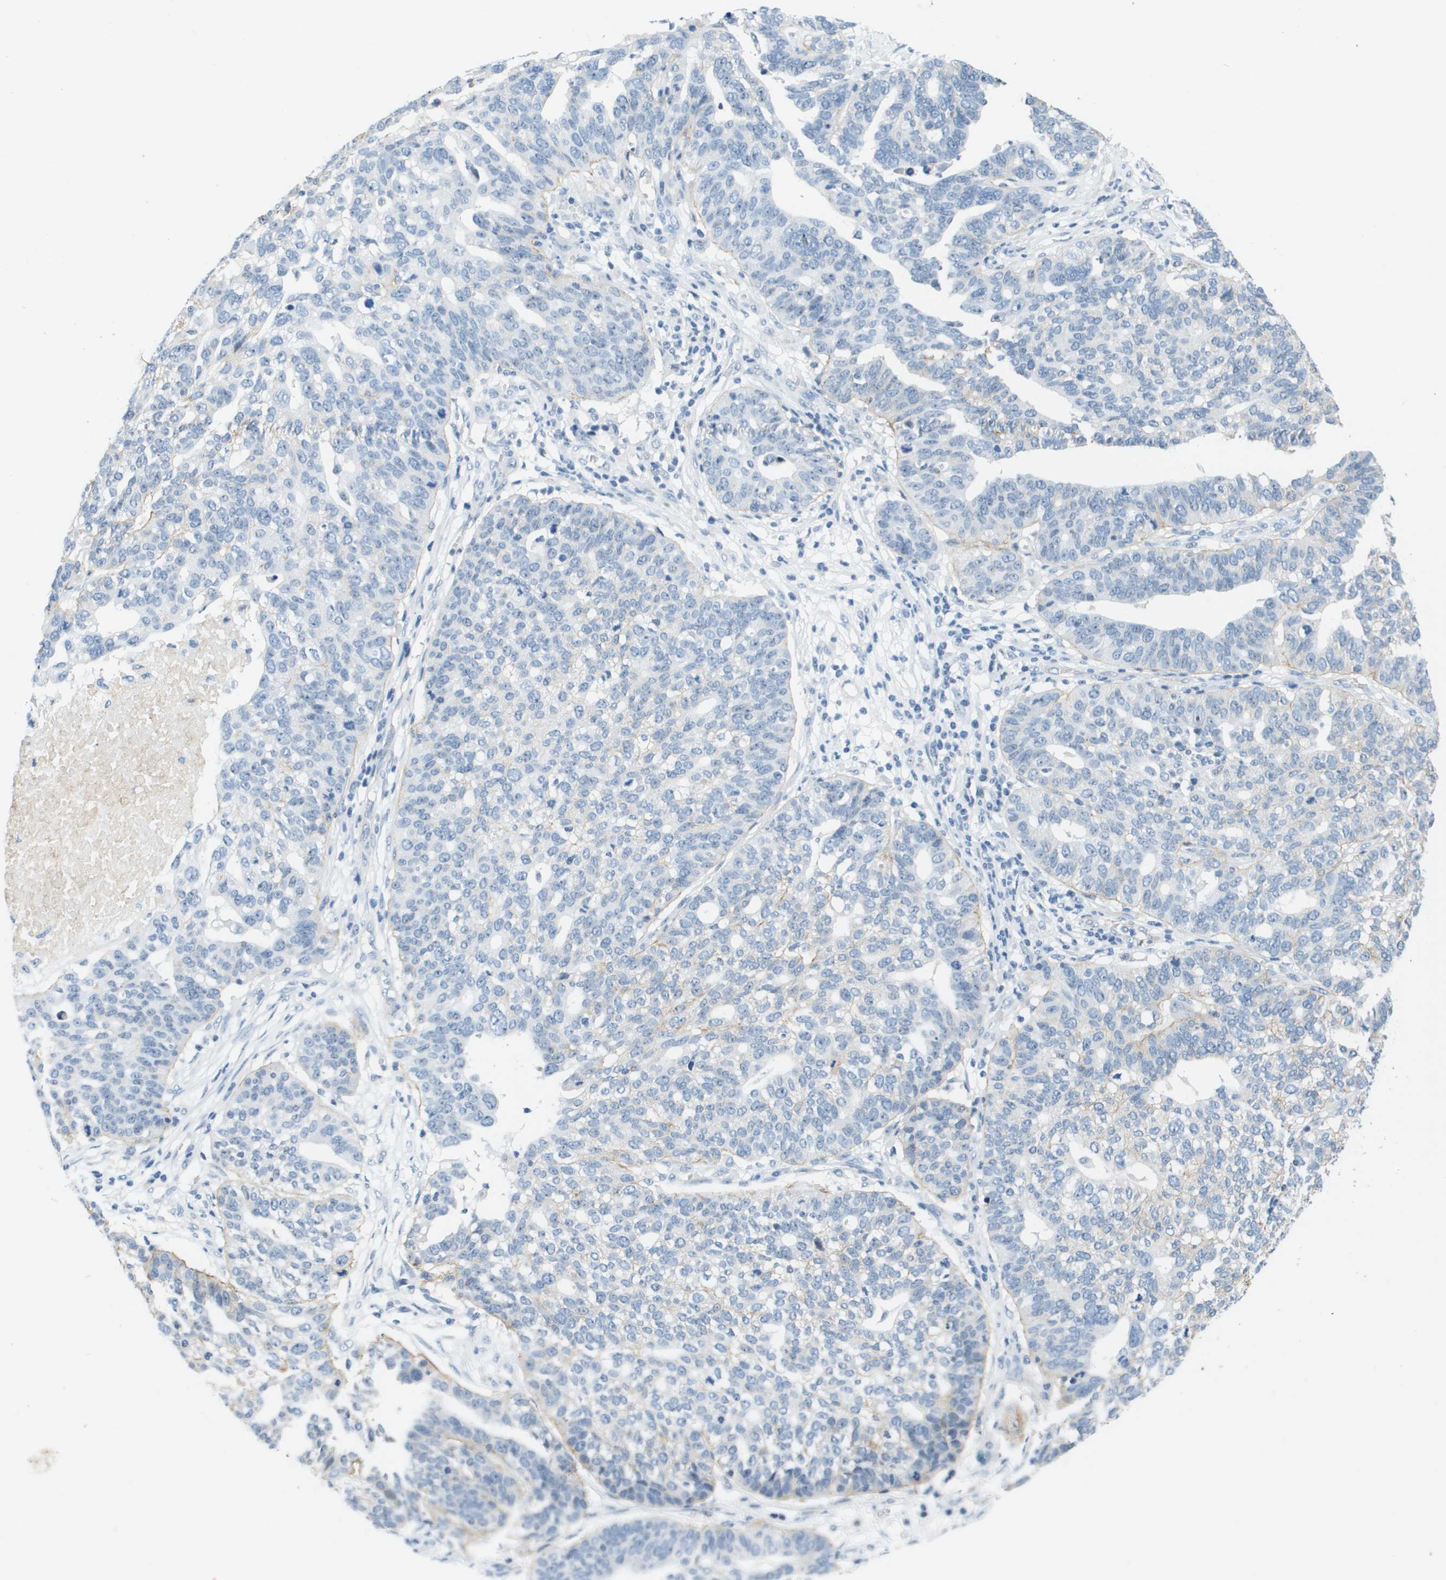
{"staining": {"intensity": "moderate", "quantity": "<25%", "location": "cytoplasmic/membranous"}, "tissue": "ovarian cancer", "cell_type": "Tumor cells", "image_type": "cancer", "snomed": [{"axis": "morphology", "description": "Cystadenocarcinoma, serous, NOS"}, {"axis": "topography", "description": "Ovary"}], "caption": "An IHC photomicrograph of neoplastic tissue is shown. Protein staining in brown labels moderate cytoplasmic/membranous positivity in ovarian cancer within tumor cells.", "gene": "ITGA6", "patient": {"sex": "female", "age": 59}}